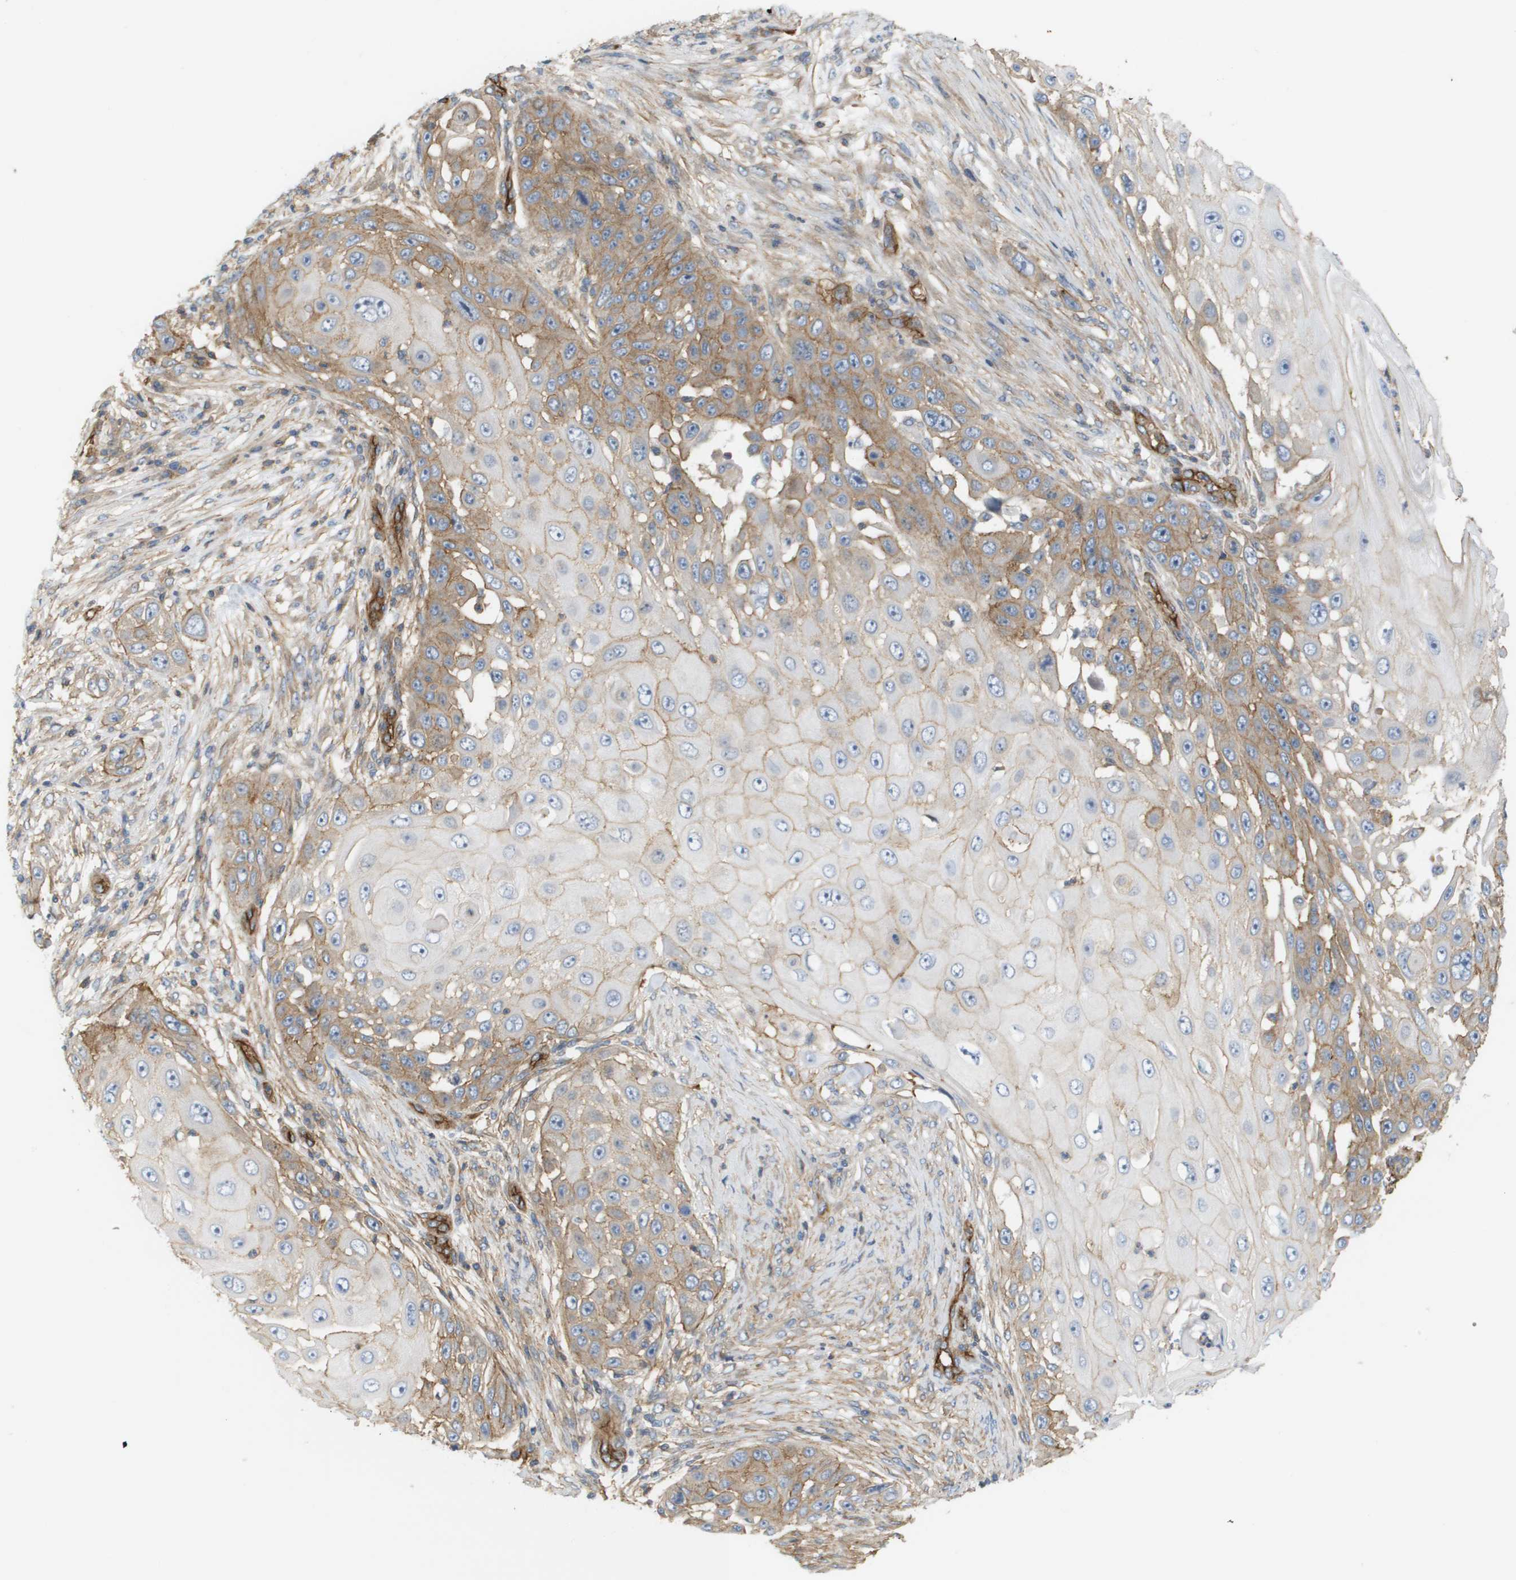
{"staining": {"intensity": "moderate", "quantity": "25%-75%", "location": "cytoplasmic/membranous"}, "tissue": "skin cancer", "cell_type": "Tumor cells", "image_type": "cancer", "snomed": [{"axis": "morphology", "description": "Squamous cell carcinoma, NOS"}, {"axis": "topography", "description": "Skin"}], "caption": "IHC (DAB (3,3'-diaminobenzidine)) staining of human squamous cell carcinoma (skin) reveals moderate cytoplasmic/membranous protein staining in approximately 25%-75% of tumor cells. (brown staining indicates protein expression, while blue staining denotes nuclei).", "gene": "SGMS2", "patient": {"sex": "female", "age": 44}}